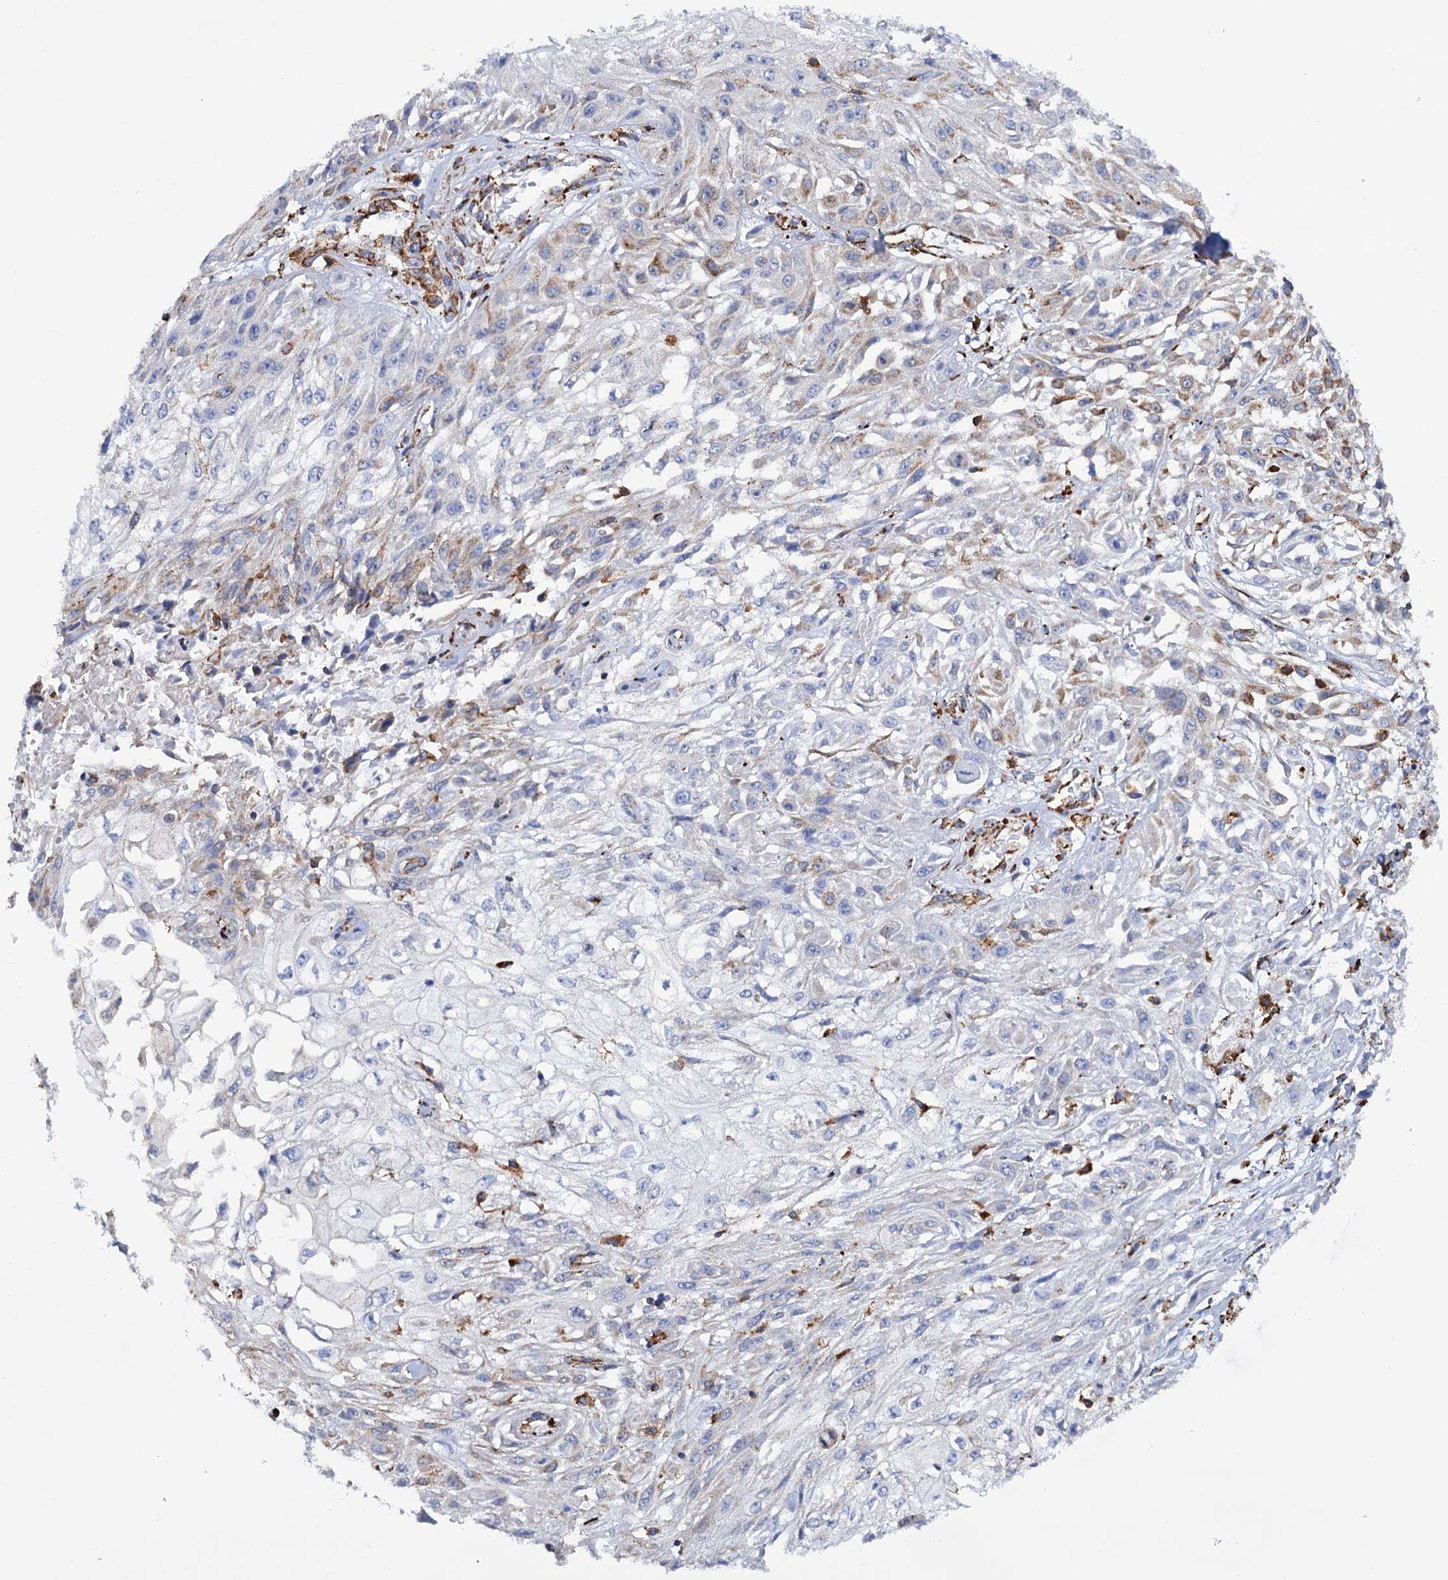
{"staining": {"intensity": "weak", "quantity": "<25%", "location": "cytoplasmic/membranous"}, "tissue": "skin cancer", "cell_type": "Tumor cells", "image_type": "cancer", "snomed": [{"axis": "morphology", "description": "Squamous cell carcinoma, NOS"}, {"axis": "morphology", "description": "Squamous cell carcinoma, metastatic, NOS"}, {"axis": "topography", "description": "Skin"}, {"axis": "topography", "description": "Lymph node"}], "caption": "Human skin cancer stained for a protein using immunohistochemistry (IHC) displays no positivity in tumor cells.", "gene": "SHE", "patient": {"sex": "male", "age": 75}}